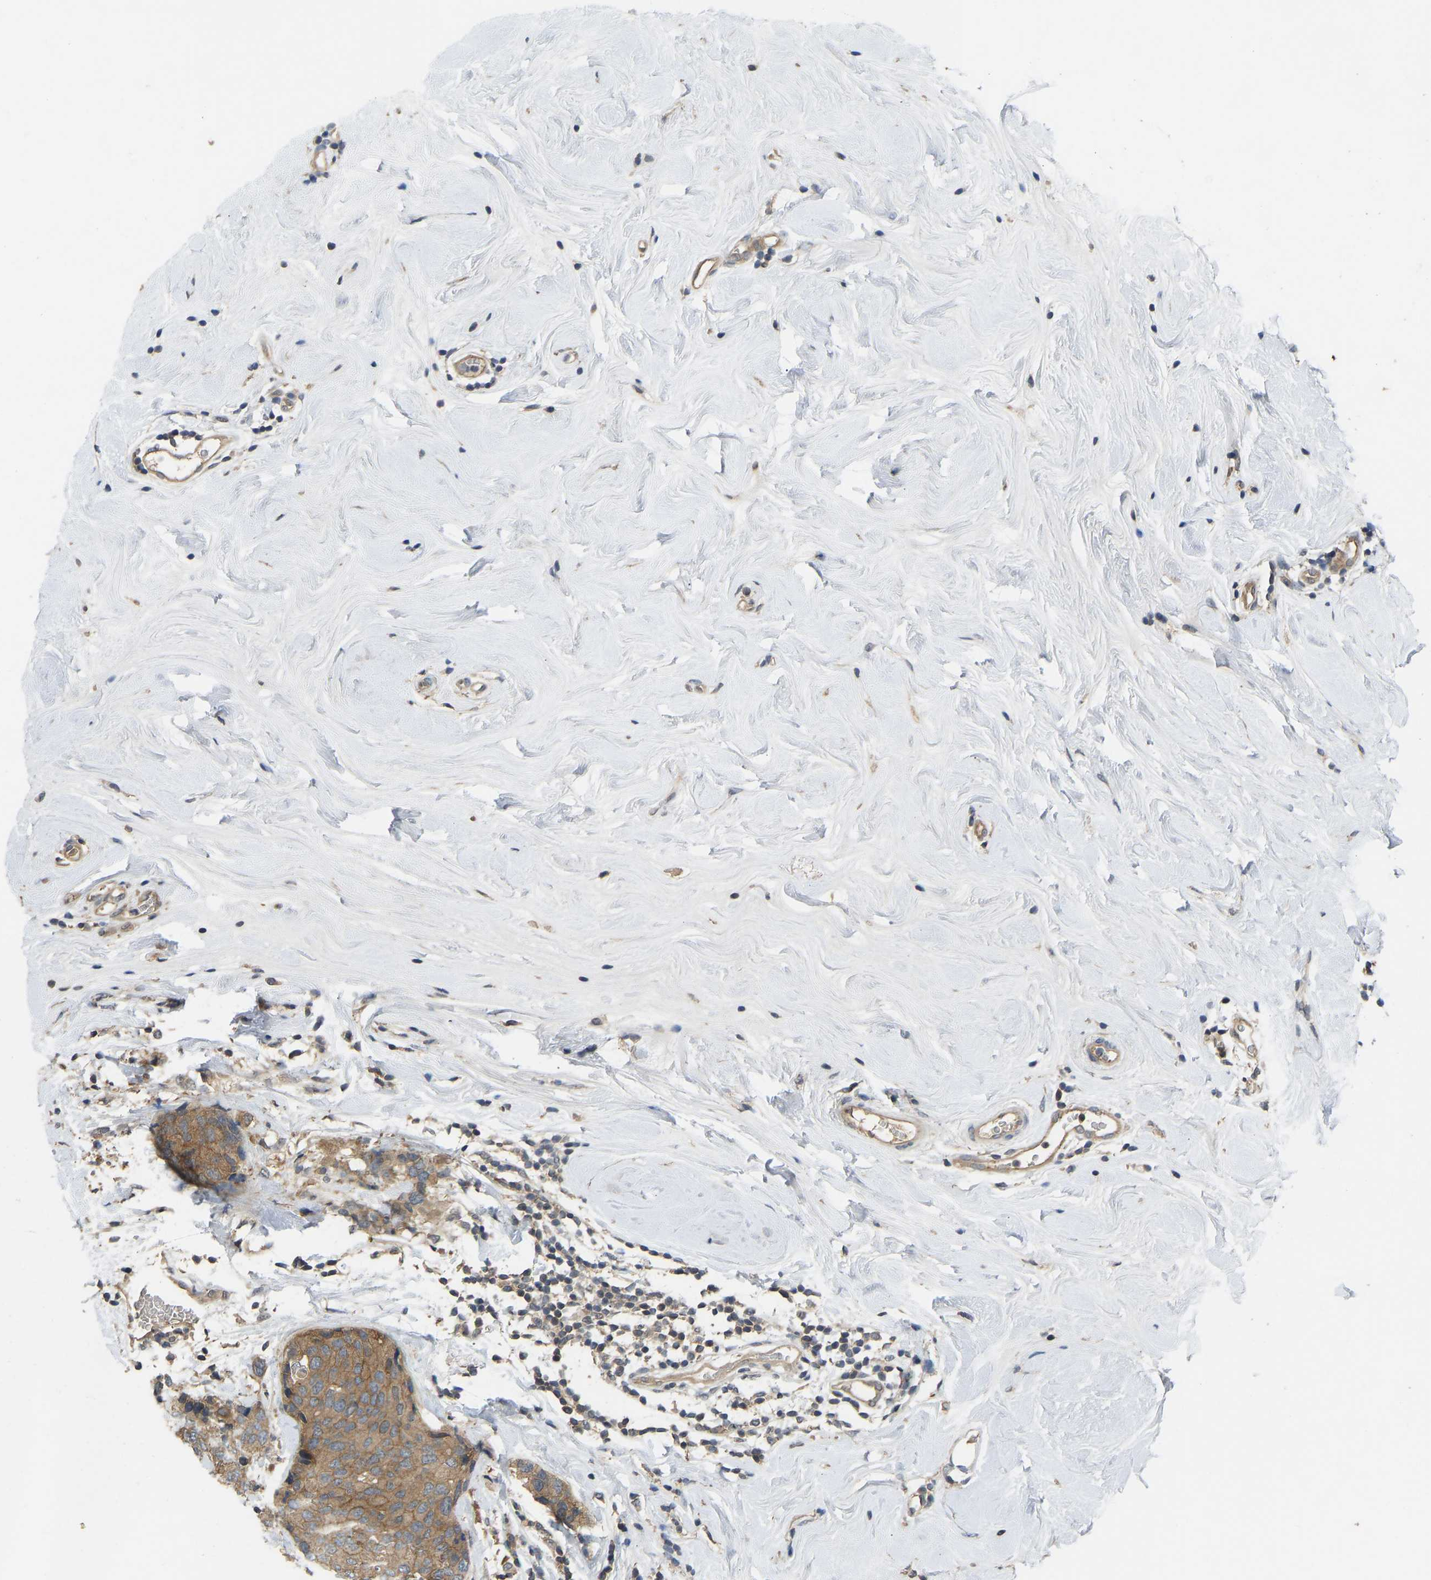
{"staining": {"intensity": "moderate", "quantity": ">75%", "location": "cytoplasmic/membranous"}, "tissue": "breast cancer", "cell_type": "Tumor cells", "image_type": "cancer", "snomed": [{"axis": "morphology", "description": "Lobular carcinoma"}, {"axis": "topography", "description": "Breast"}], "caption": "A brown stain highlights moderate cytoplasmic/membranous staining of a protein in breast lobular carcinoma tumor cells.", "gene": "NDRG3", "patient": {"sex": "female", "age": 59}}